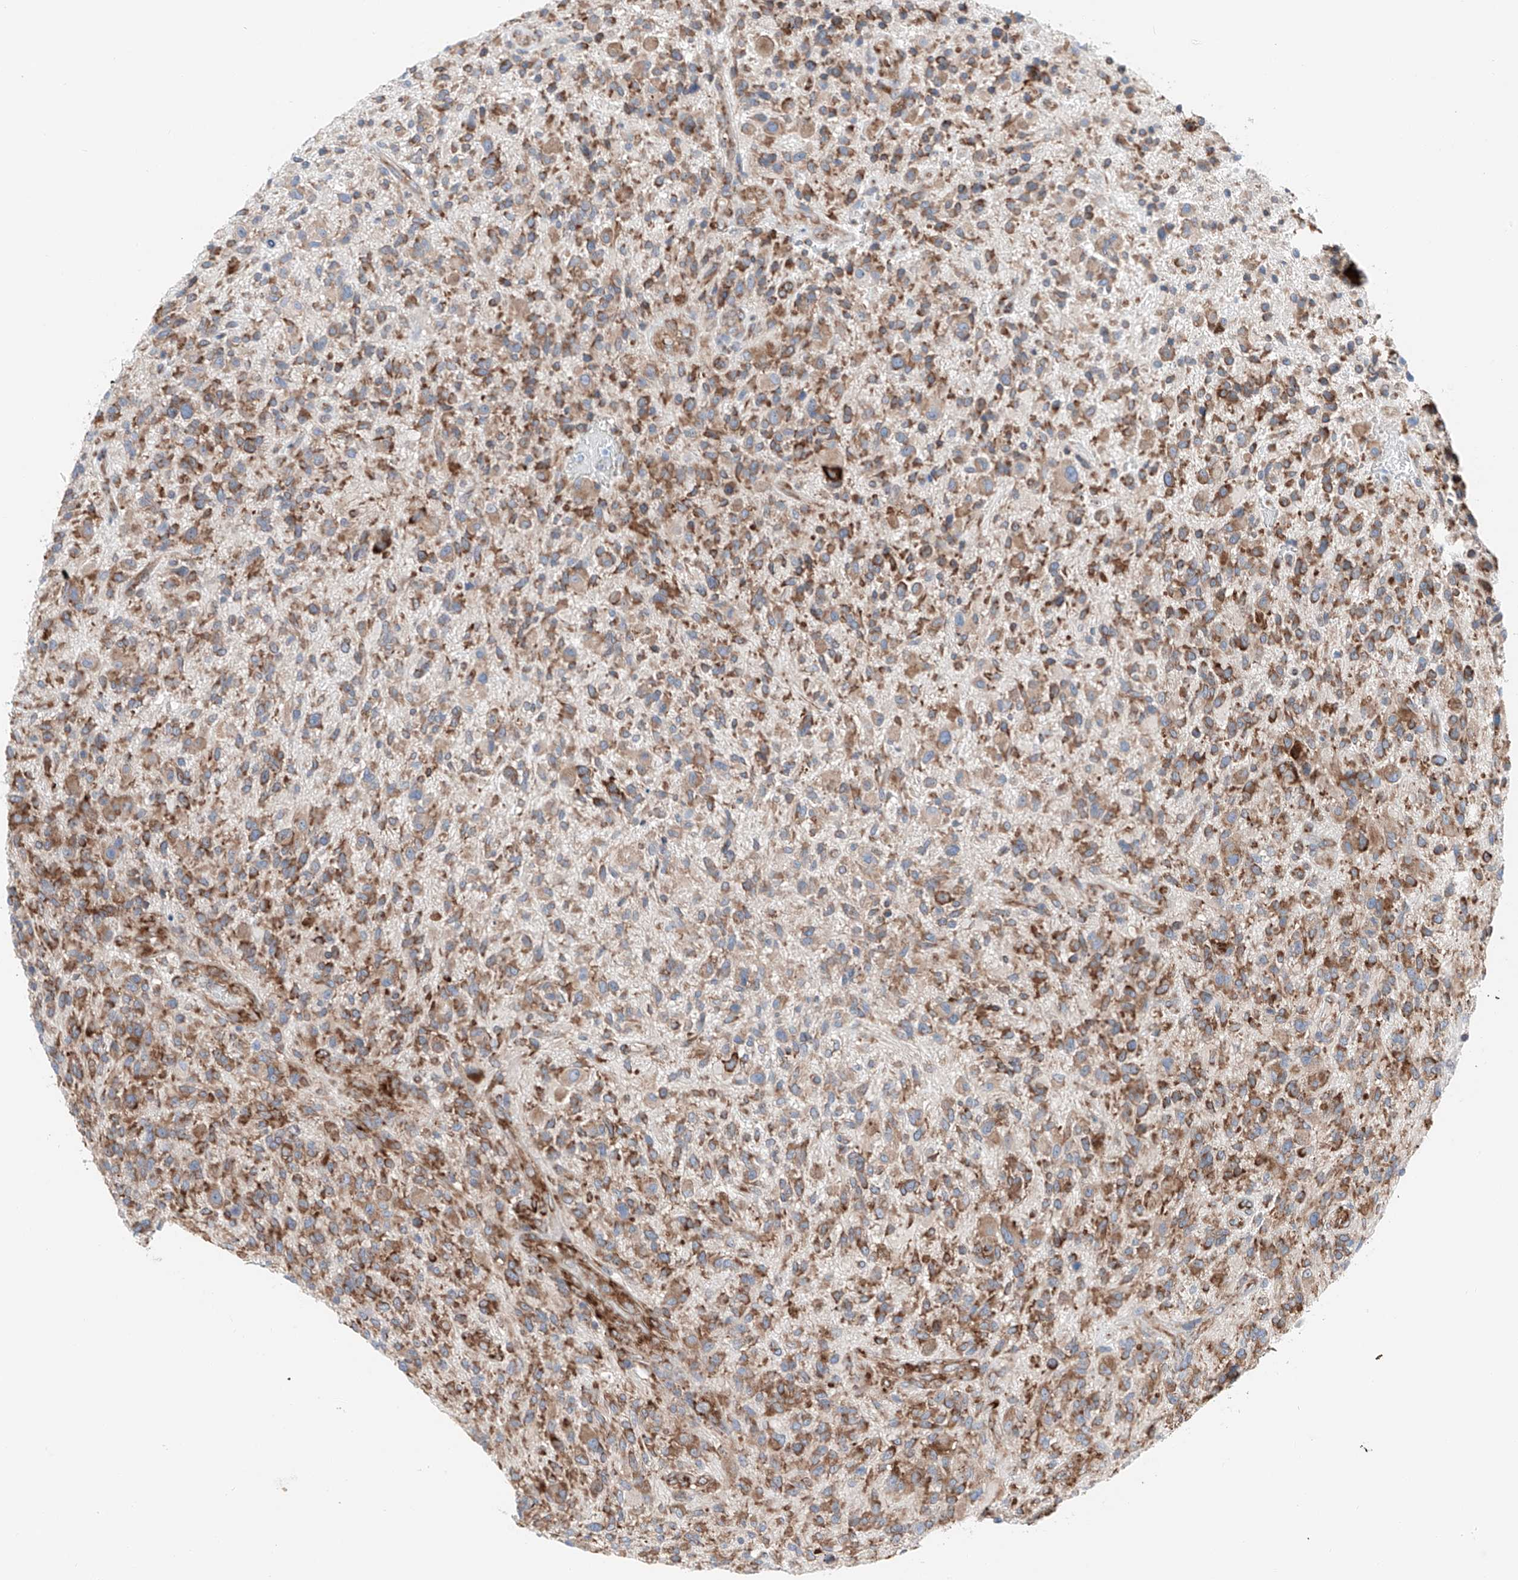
{"staining": {"intensity": "moderate", "quantity": ">75%", "location": "cytoplasmic/membranous"}, "tissue": "glioma", "cell_type": "Tumor cells", "image_type": "cancer", "snomed": [{"axis": "morphology", "description": "Glioma, malignant, High grade"}, {"axis": "topography", "description": "Brain"}], "caption": "Immunohistochemistry of malignant high-grade glioma demonstrates medium levels of moderate cytoplasmic/membranous positivity in about >75% of tumor cells. The staining was performed using DAB (3,3'-diaminobenzidine) to visualize the protein expression in brown, while the nuclei were stained in blue with hematoxylin (Magnification: 20x).", "gene": "CRELD1", "patient": {"sex": "male", "age": 47}}